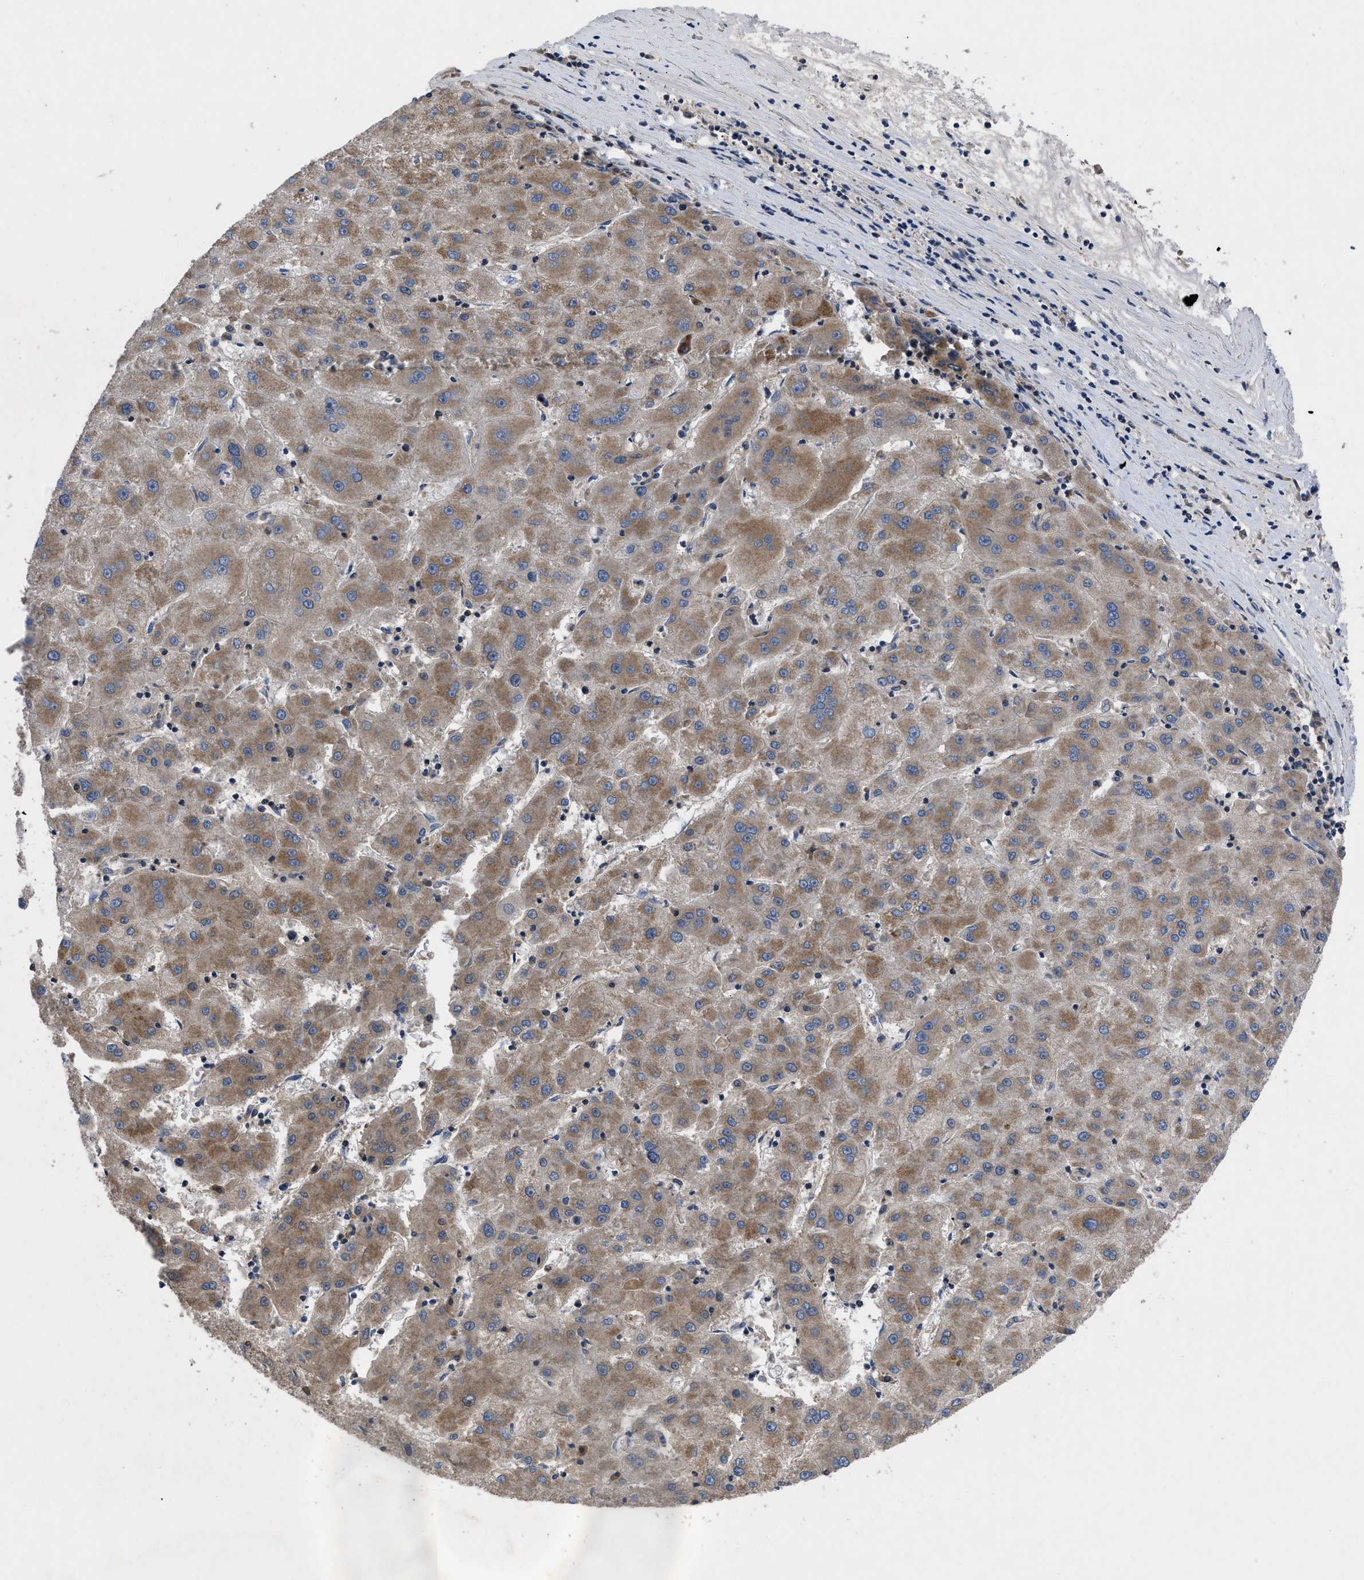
{"staining": {"intensity": "moderate", "quantity": ">75%", "location": "cytoplasmic/membranous"}, "tissue": "liver cancer", "cell_type": "Tumor cells", "image_type": "cancer", "snomed": [{"axis": "morphology", "description": "Carcinoma, Hepatocellular, NOS"}, {"axis": "topography", "description": "Liver"}], "caption": "Immunohistochemistry (IHC) micrograph of neoplastic tissue: liver cancer stained using immunohistochemistry reveals medium levels of moderate protein expression localized specifically in the cytoplasmic/membranous of tumor cells, appearing as a cytoplasmic/membranous brown color.", "gene": "YBEY", "patient": {"sex": "male", "age": 72}}